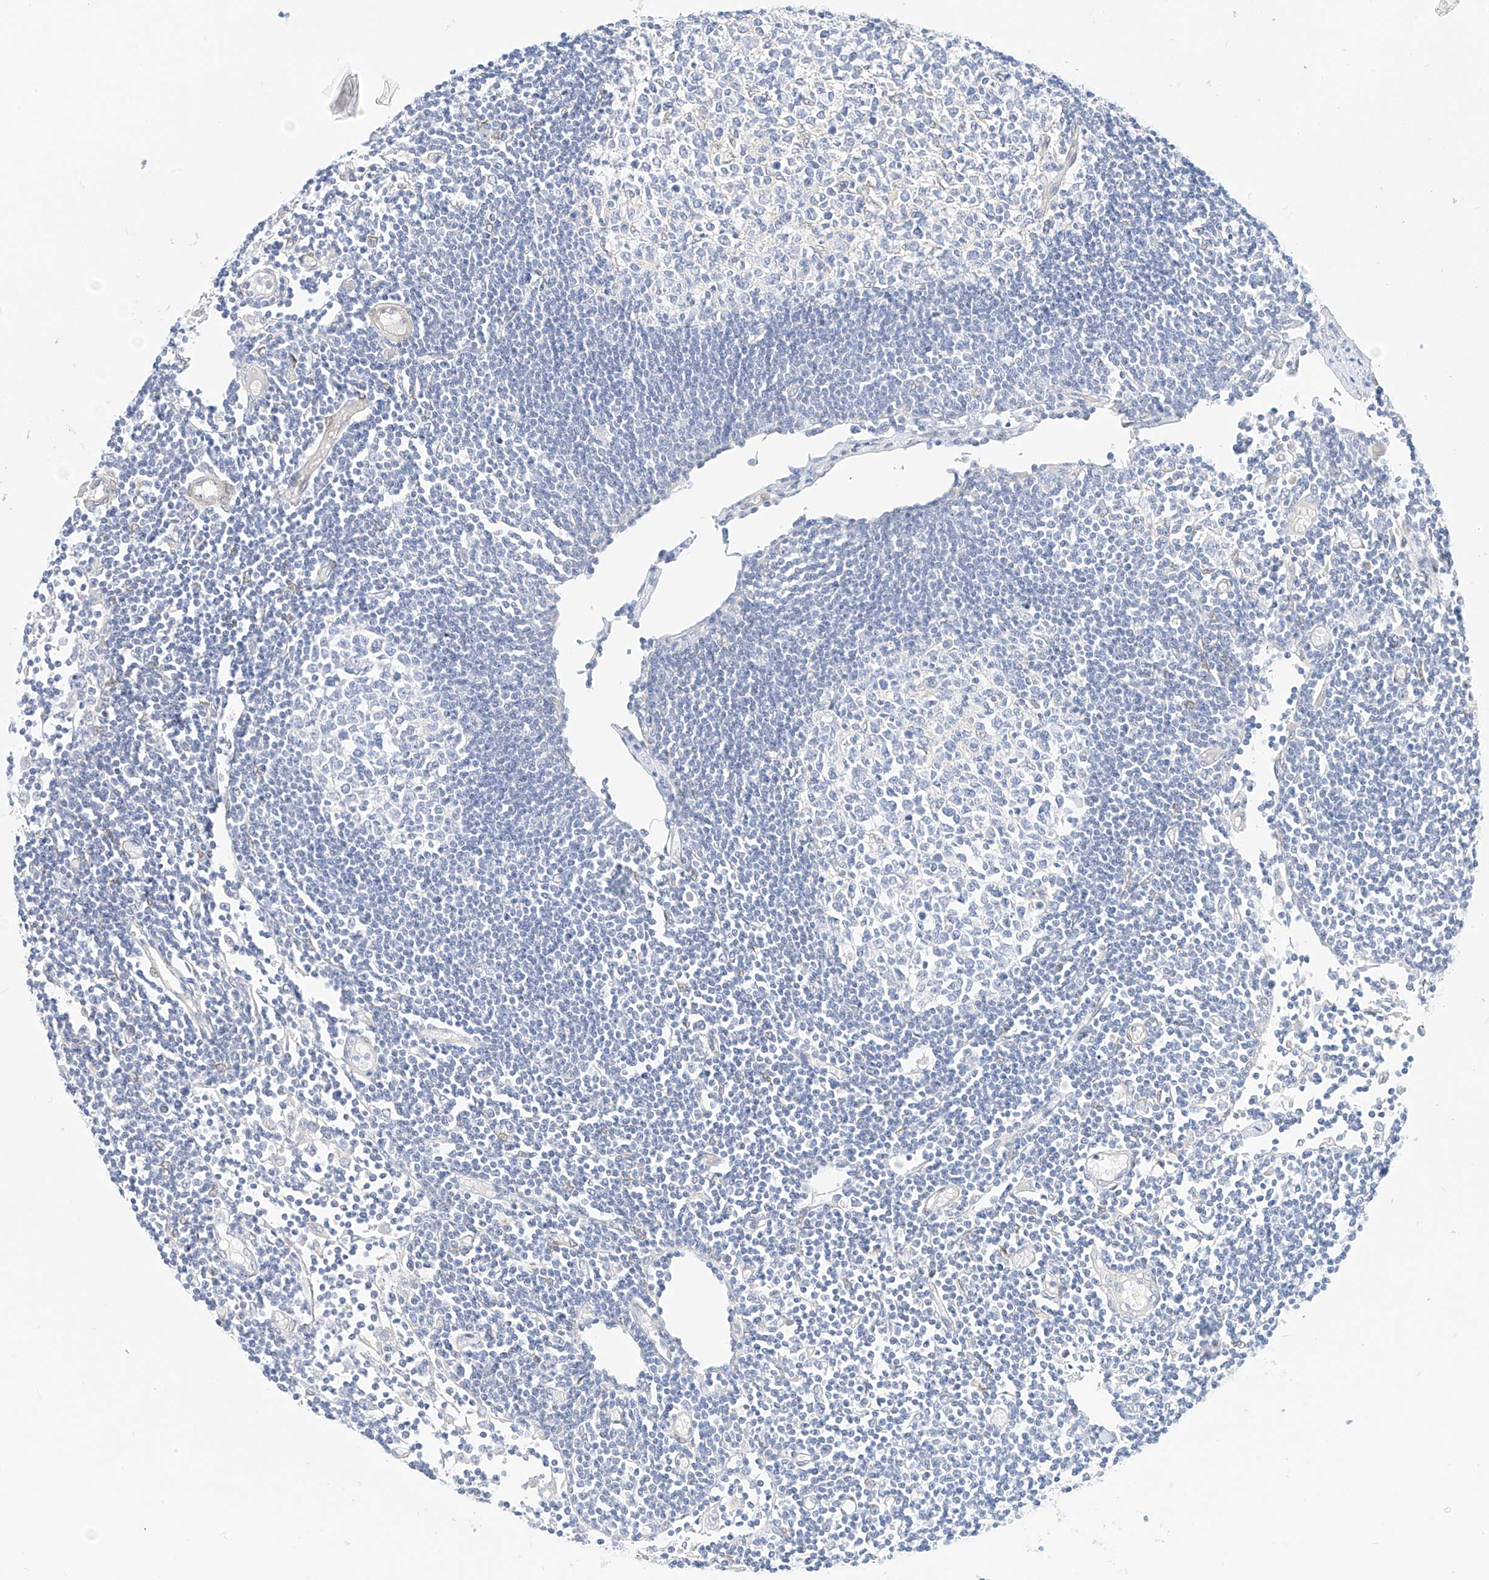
{"staining": {"intensity": "negative", "quantity": "none", "location": "none"}, "tissue": "lymph node", "cell_type": "Germinal center cells", "image_type": "normal", "snomed": [{"axis": "morphology", "description": "Normal tissue, NOS"}, {"axis": "topography", "description": "Lymph node"}], "caption": "This is an immunohistochemistry histopathology image of benign human lymph node. There is no expression in germinal center cells.", "gene": "PCYOX1", "patient": {"sex": "female", "age": 11}}